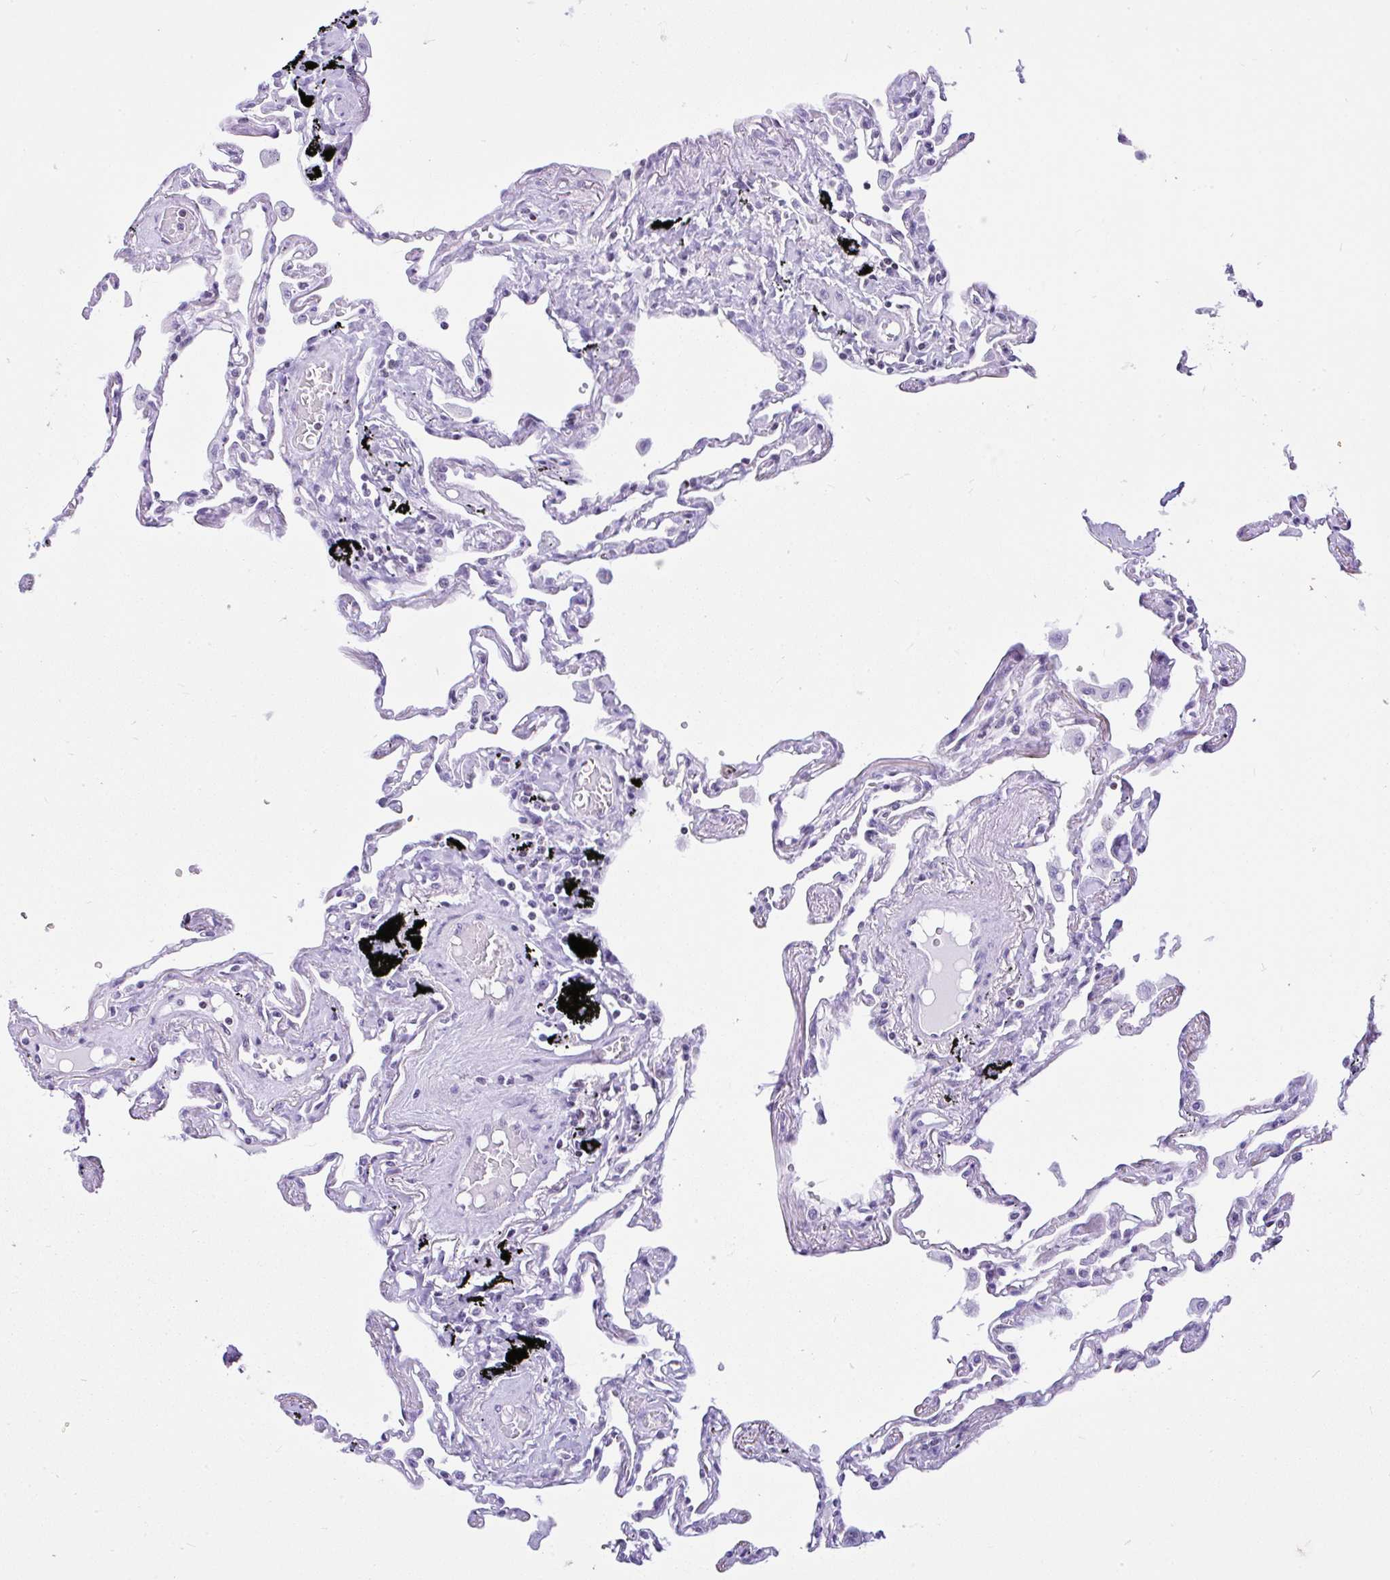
{"staining": {"intensity": "negative", "quantity": "none", "location": "none"}, "tissue": "lung", "cell_type": "Alveolar cells", "image_type": "normal", "snomed": [{"axis": "morphology", "description": "Normal tissue, NOS"}, {"axis": "topography", "description": "Lung"}], "caption": "A photomicrograph of human lung is negative for staining in alveolar cells.", "gene": "KRT27", "patient": {"sex": "female", "age": 67}}